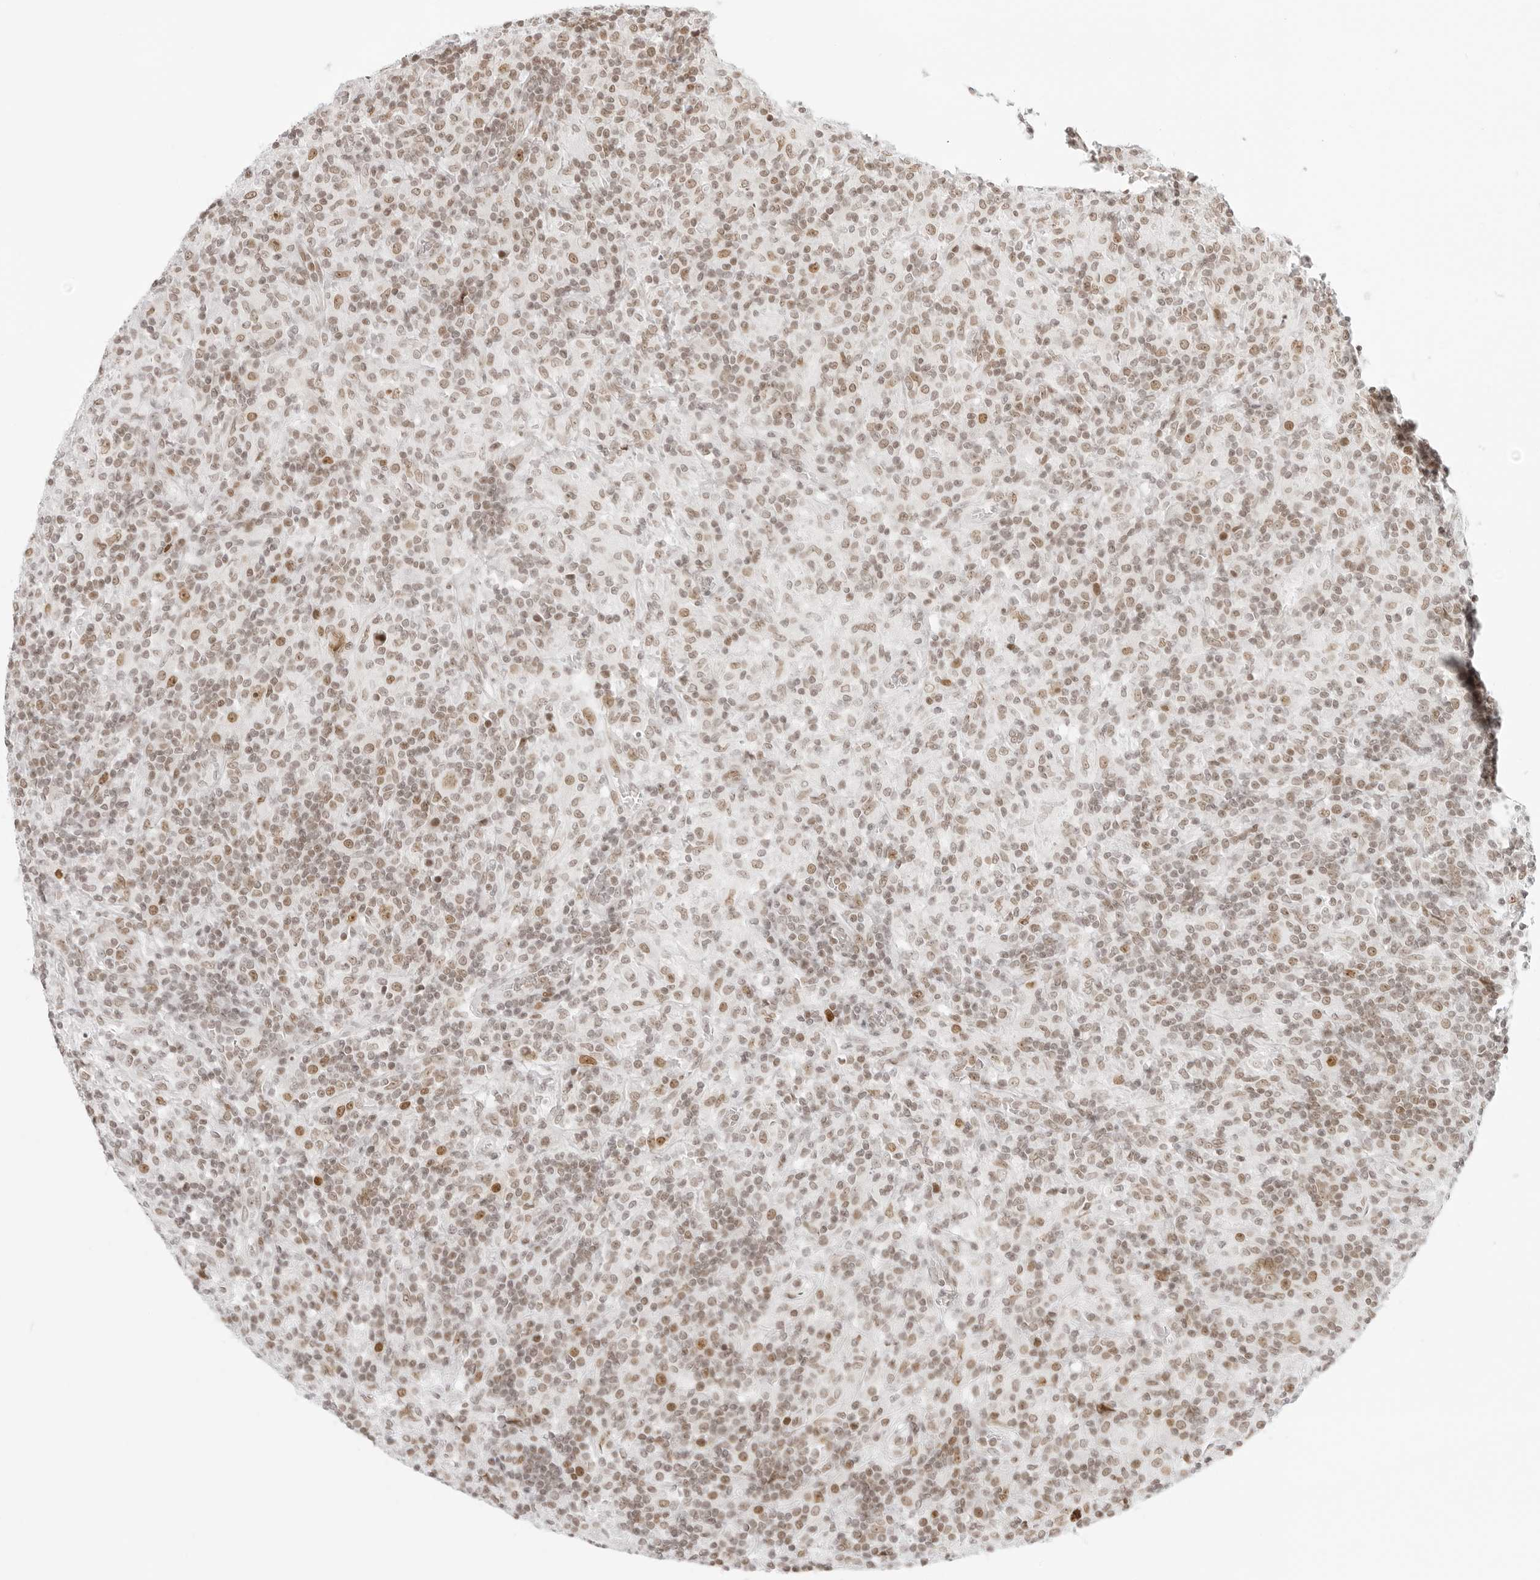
{"staining": {"intensity": "moderate", "quantity": ">75%", "location": "nuclear"}, "tissue": "lymphoma", "cell_type": "Tumor cells", "image_type": "cancer", "snomed": [{"axis": "morphology", "description": "Hodgkin's disease, NOS"}, {"axis": "topography", "description": "Lymph node"}], "caption": "Protein staining by immunohistochemistry exhibits moderate nuclear positivity in approximately >75% of tumor cells in lymphoma.", "gene": "RCC1", "patient": {"sex": "male", "age": 70}}